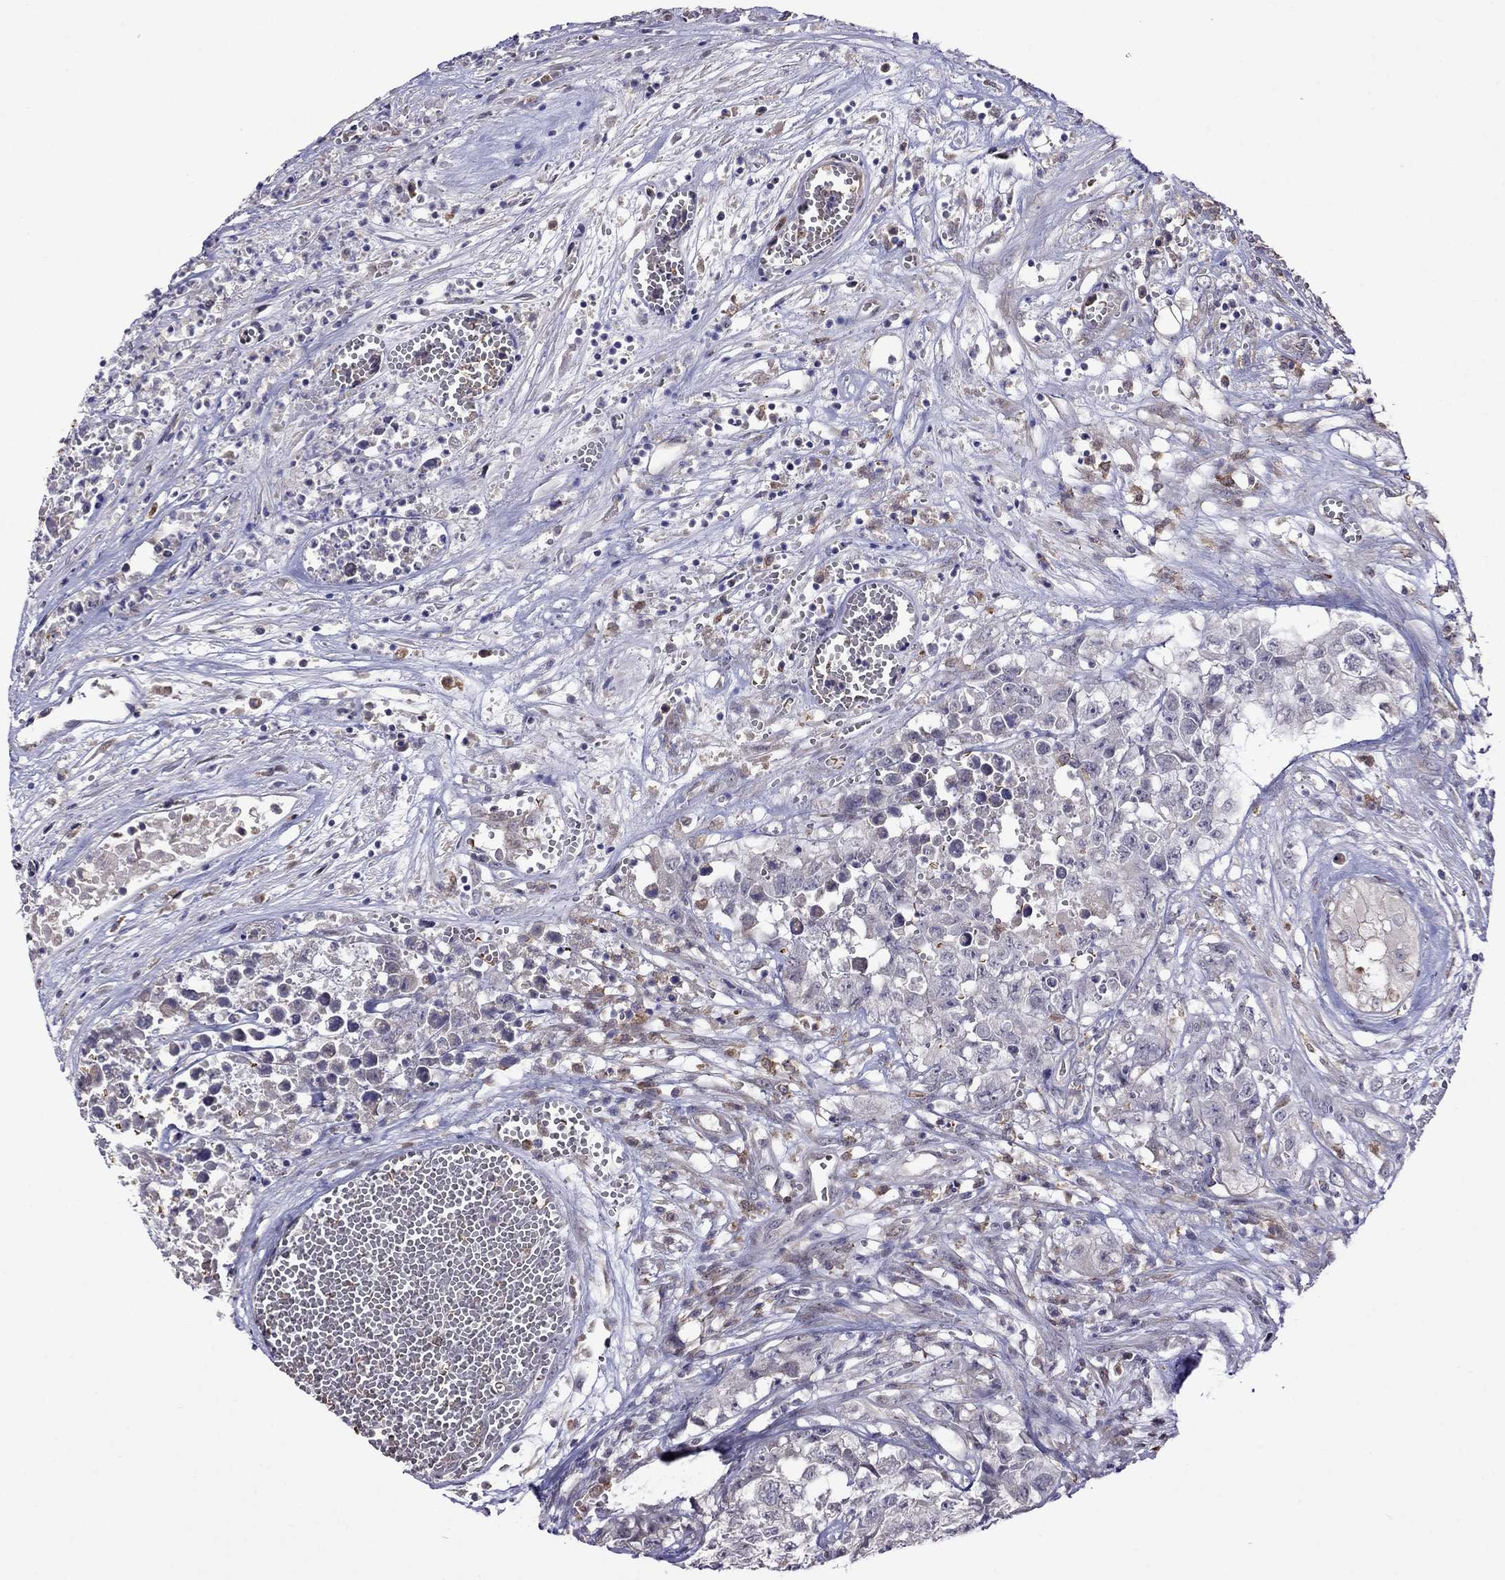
{"staining": {"intensity": "negative", "quantity": "none", "location": "none"}, "tissue": "testis cancer", "cell_type": "Tumor cells", "image_type": "cancer", "snomed": [{"axis": "morphology", "description": "Seminoma, NOS"}, {"axis": "morphology", "description": "Carcinoma, Embryonal, NOS"}, {"axis": "topography", "description": "Testis"}], "caption": "DAB (3,3'-diaminobenzidine) immunohistochemical staining of human testis cancer reveals no significant staining in tumor cells.", "gene": "ADAM28", "patient": {"sex": "male", "age": 22}}